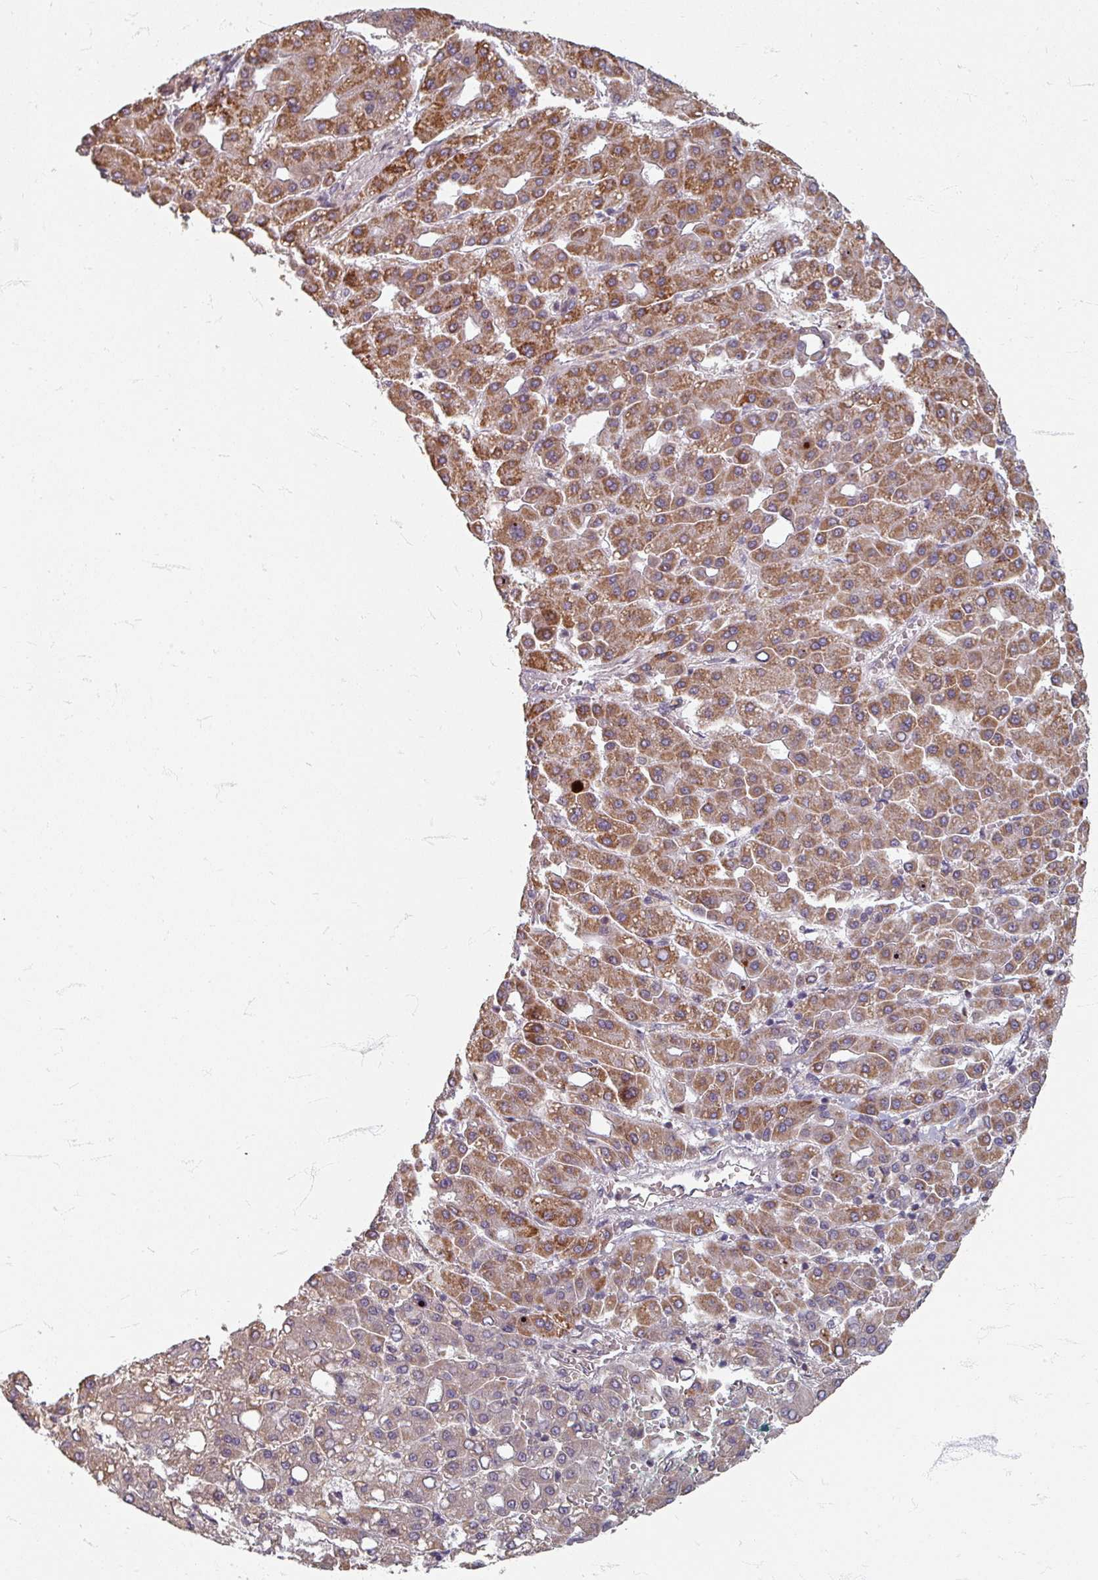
{"staining": {"intensity": "moderate", "quantity": "25%-75%", "location": "cytoplasmic/membranous"}, "tissue": "liver cancer", "cell_type": "Tumor cells", "image_type": "cancer", "snomed": [{"axis": "morphology", "description": "Carcinoma, Hepatocellular, NOS"}, {"axis": "topography", "description": "Liver"}], "caption": "Human liver cancer (hepatocellular carcinoma) stained for a protein (brown) displays moderate cytoplasmic/membranous positive staining in approximately 25%-75% of tumor cells.", "gene": "STAM", "patient": {"sex": "male", "age": 65}}